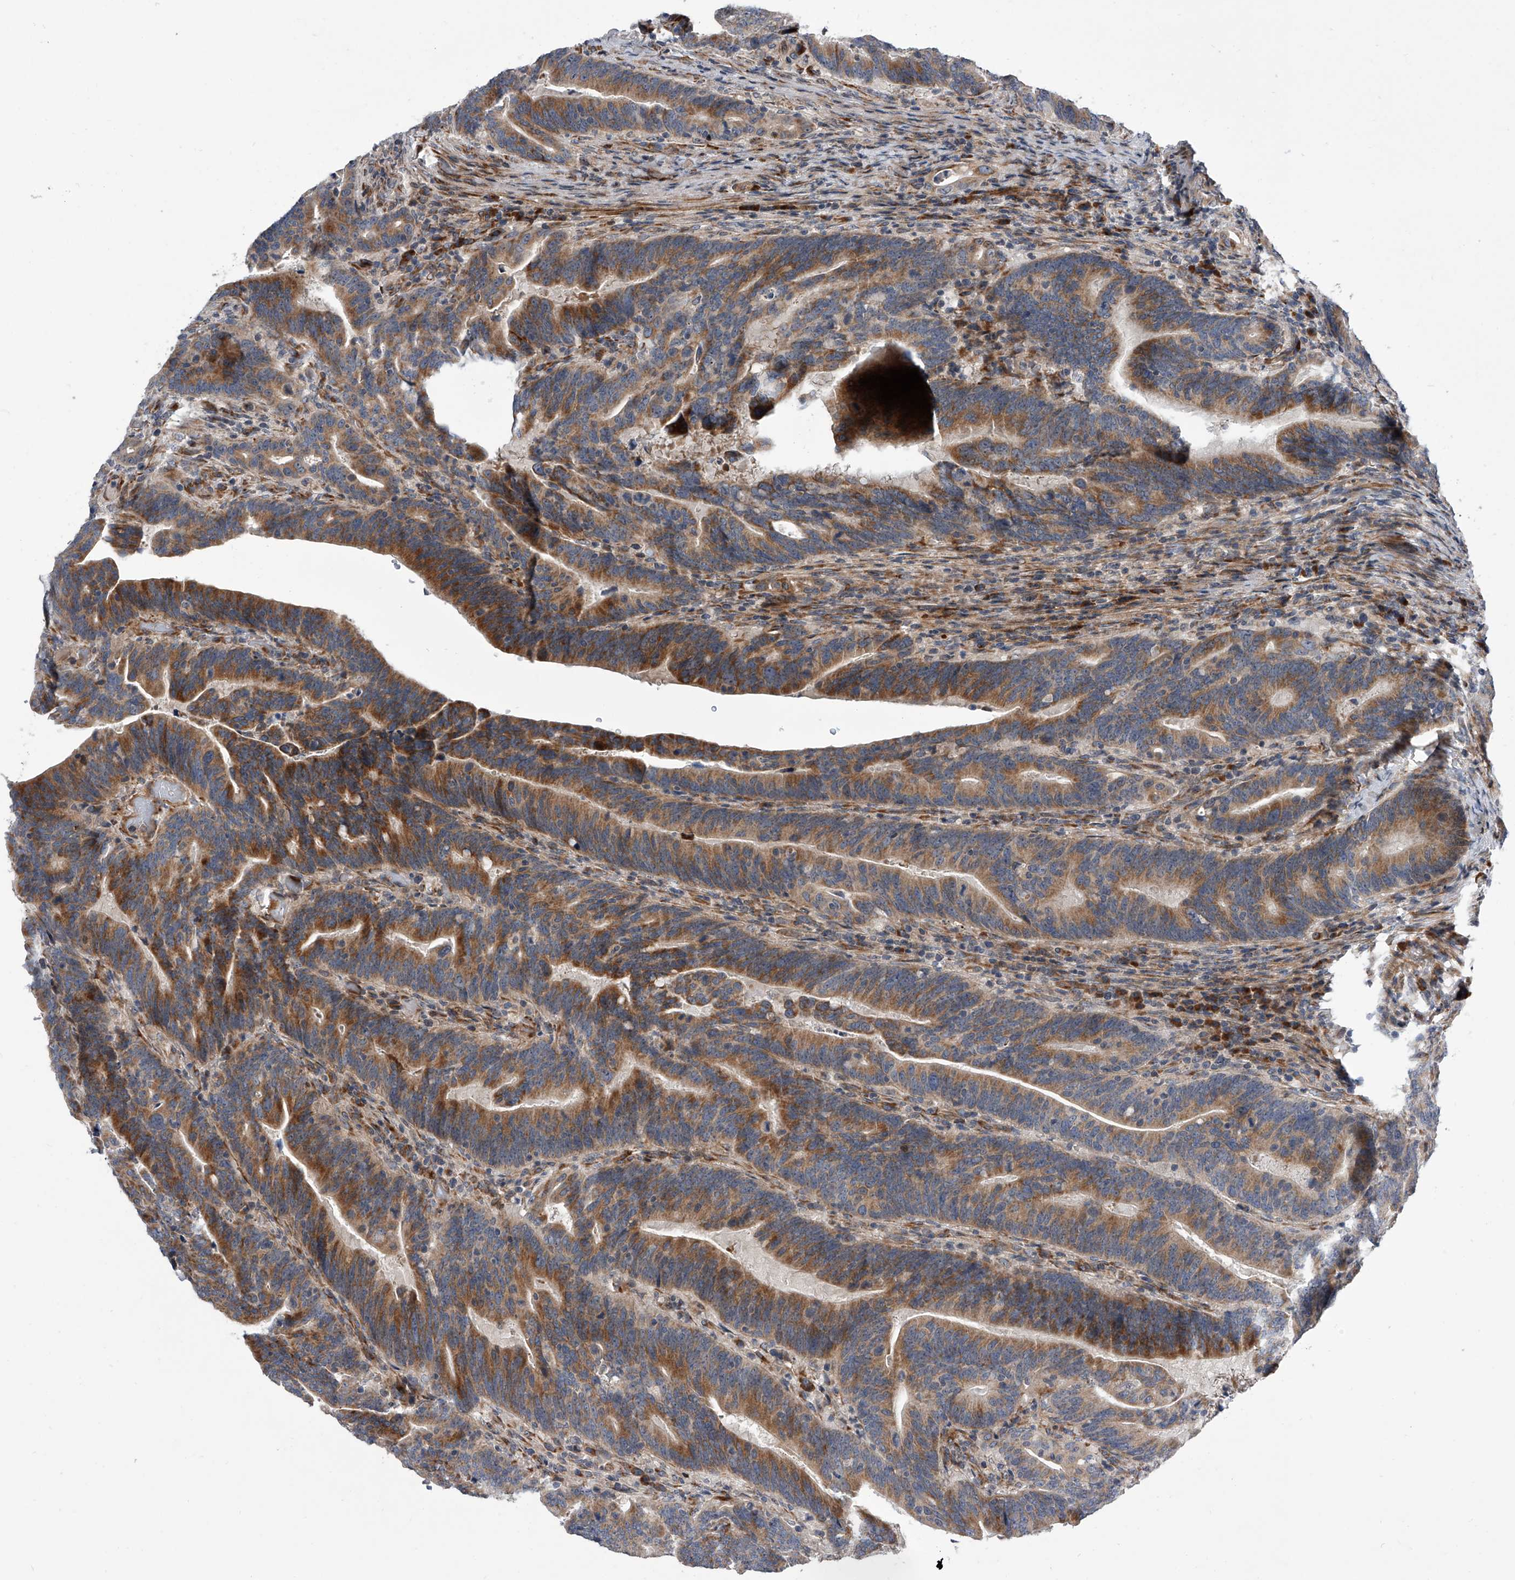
{"staining": {"intensity": "moderate", "quantity": ">75%", "location": "cytoplasmic/membranous"}, "tissue": "colorectal cancer", "cell_type": "Tumor cells", "image_type": "cancer", "snomed": [{"axis": "morphology", "description": "Adenocarcinoma, NOS"}, {"axis": "topography", "description": "Colon"}], "caption": "A brown stain shows moderate cytoplasmic/membranous expression of a protein in colorectal cancer (adenocarcinoma) tumor cells.", "gene": "DLGAP2", "patient": {"sex": "female", "age": 66}}